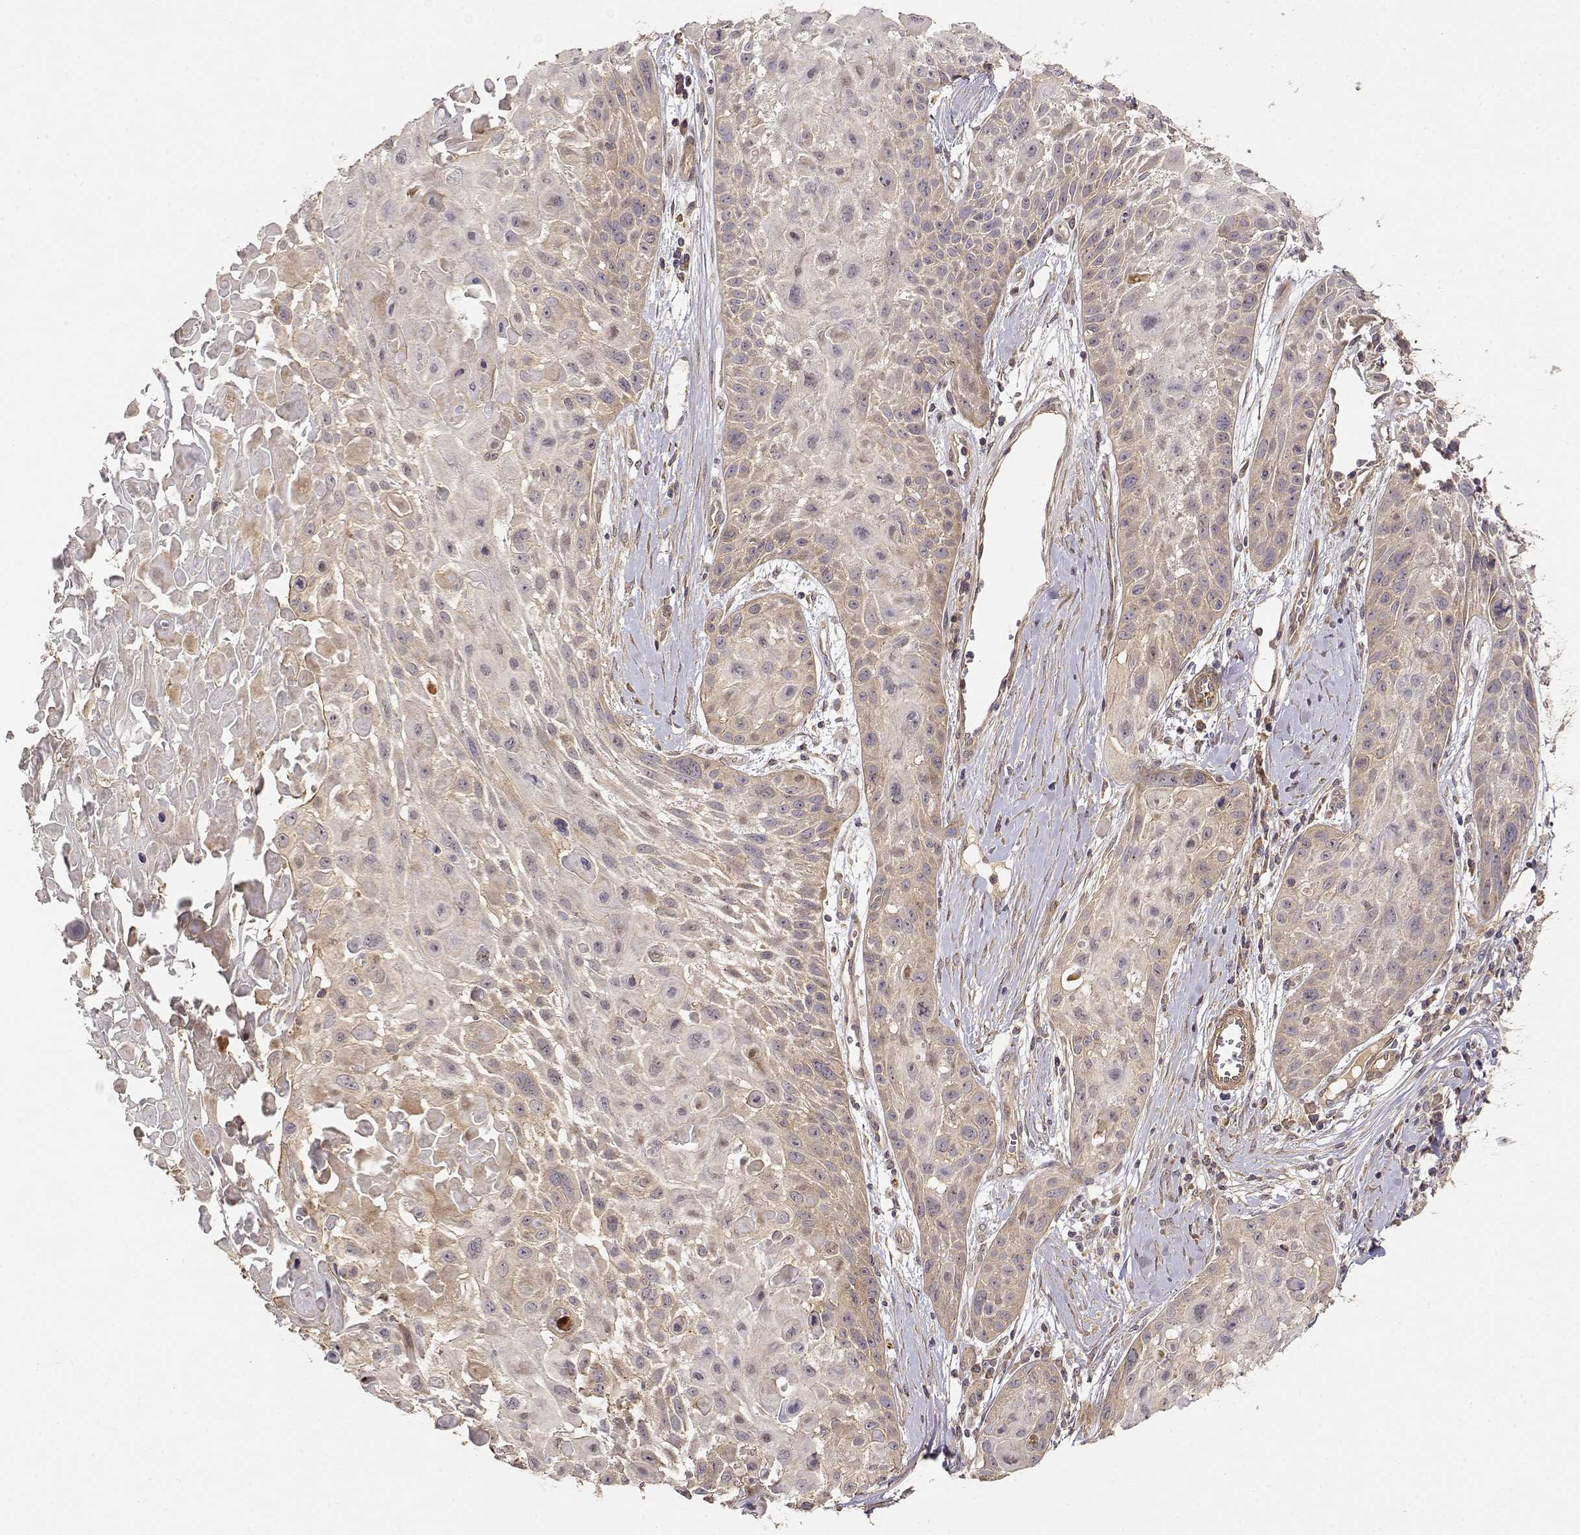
{"staining": {"intensity": "weak", "quantity": "<25%", "location": "cytoplasmic/membranous"}, "tissue": "skin cancer", "cell_type": "Tumor cells", "image_type": "cancer", "snomed": [{"axis": "morphology", "description": "Squamous cell carcinoma, NOS"}, {"axis": "topography", "description": "Skin"}, {"axis": "topography", "description": "Anal"}], "caption": "This micrograph is of skin cancer (squamous cell carcinoma) stained with immunohistochemistry (IHC) to label a protein in brown with the nuclei are counter-stained blue. There is no staining in tumor cells.", "gene": "PICK1", "patient": {"sex": "female", "age": 75}}